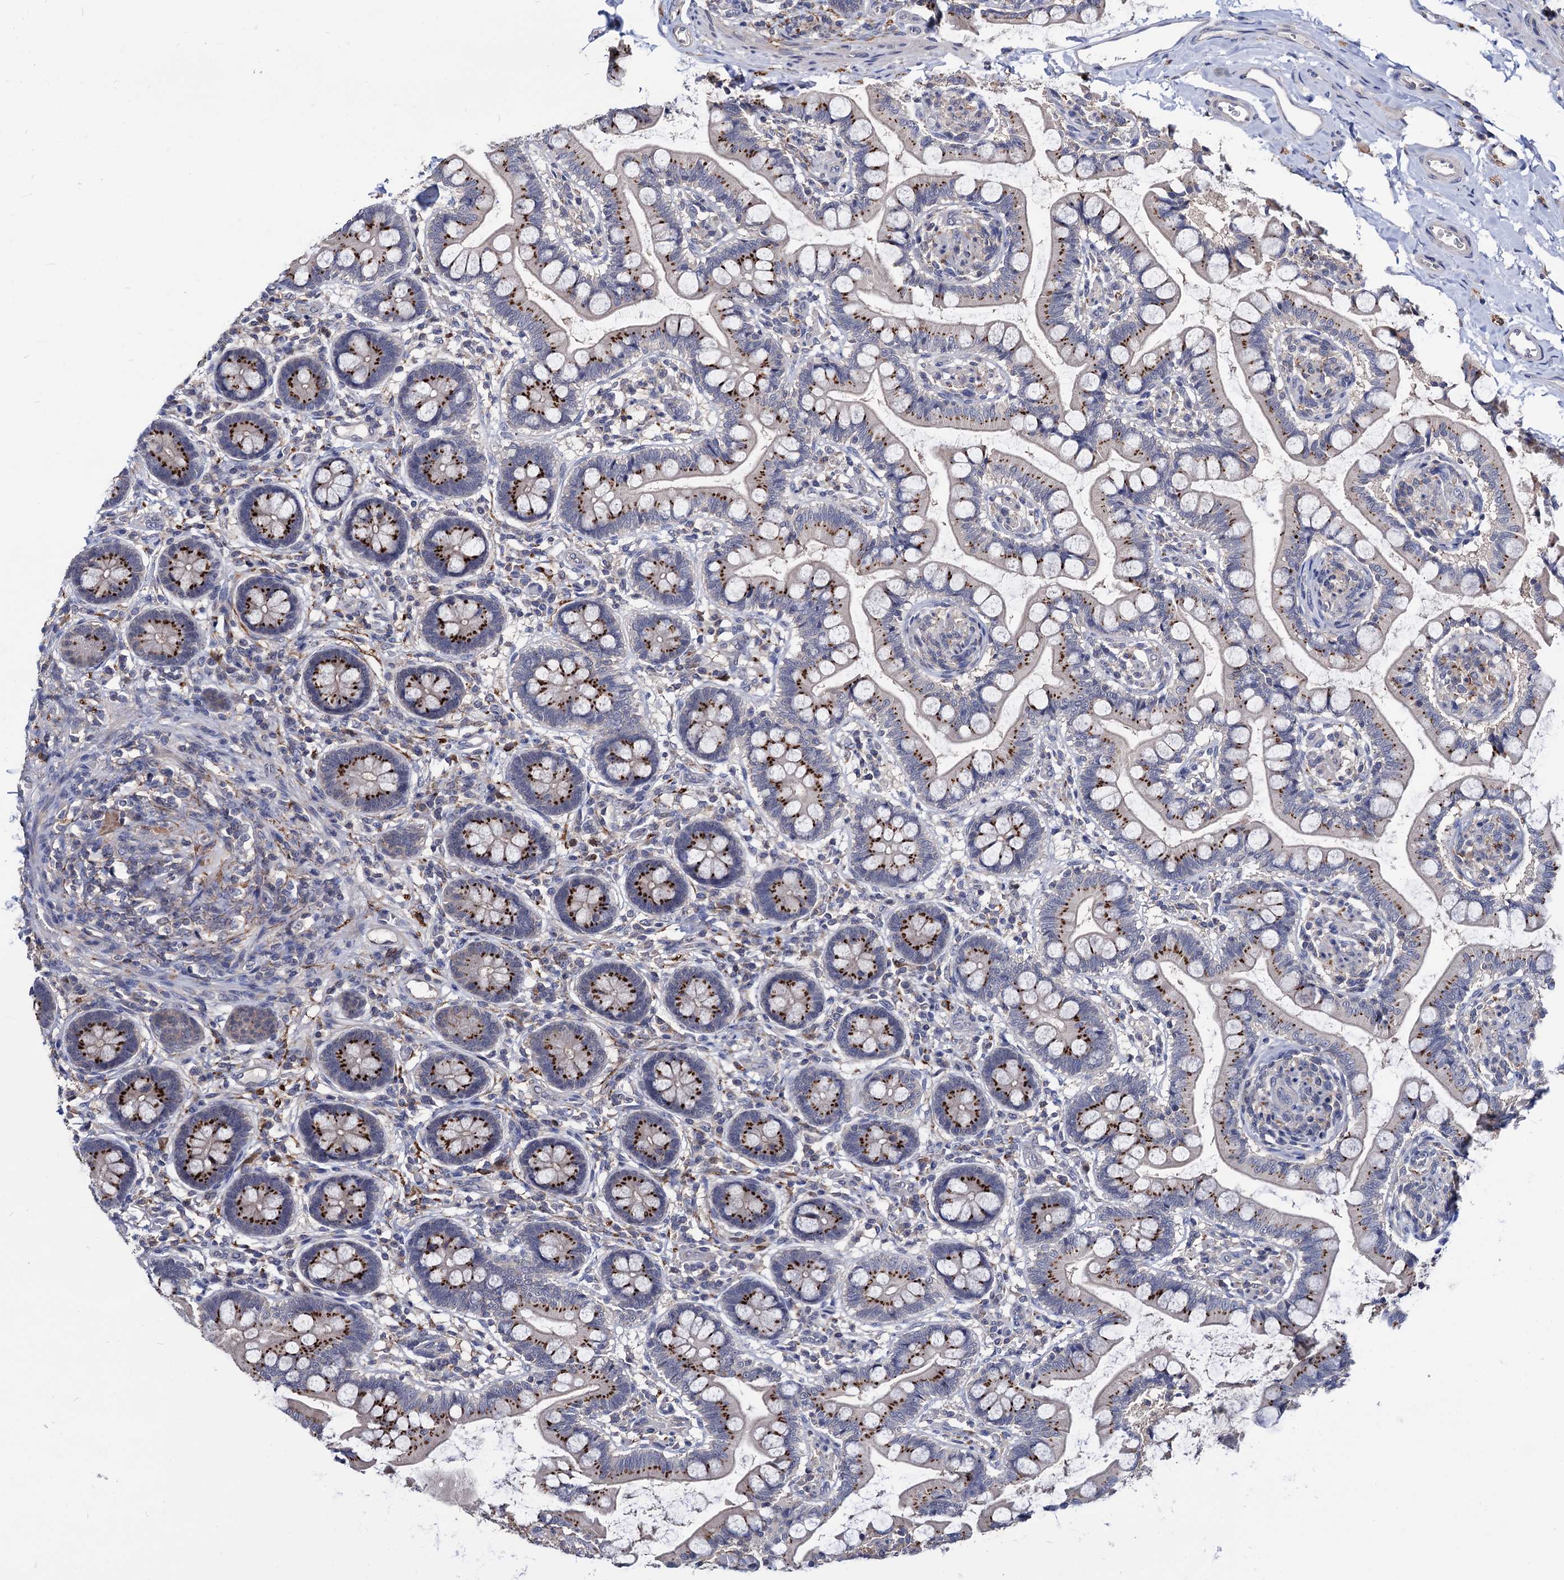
{"staining": {"intensity": "strong", "quantity": ">75%", "location": "cytoplasmic/membranous"}, "tissue": "small intestine", "cell_type": "Glandular cells", "image_type": "normal", "snomed": [{"axis": "morphology", "description": "Normal tissue, NOS"}, {"axis": "topography", "description": "Small intestine"}], "caption": "Glandular cells show strong cytoplasmic/membranous expression in approximately >75% of cells in normal small intestine.", "gene": "ESD", "patient": {"sex": "male", "age": 52}}